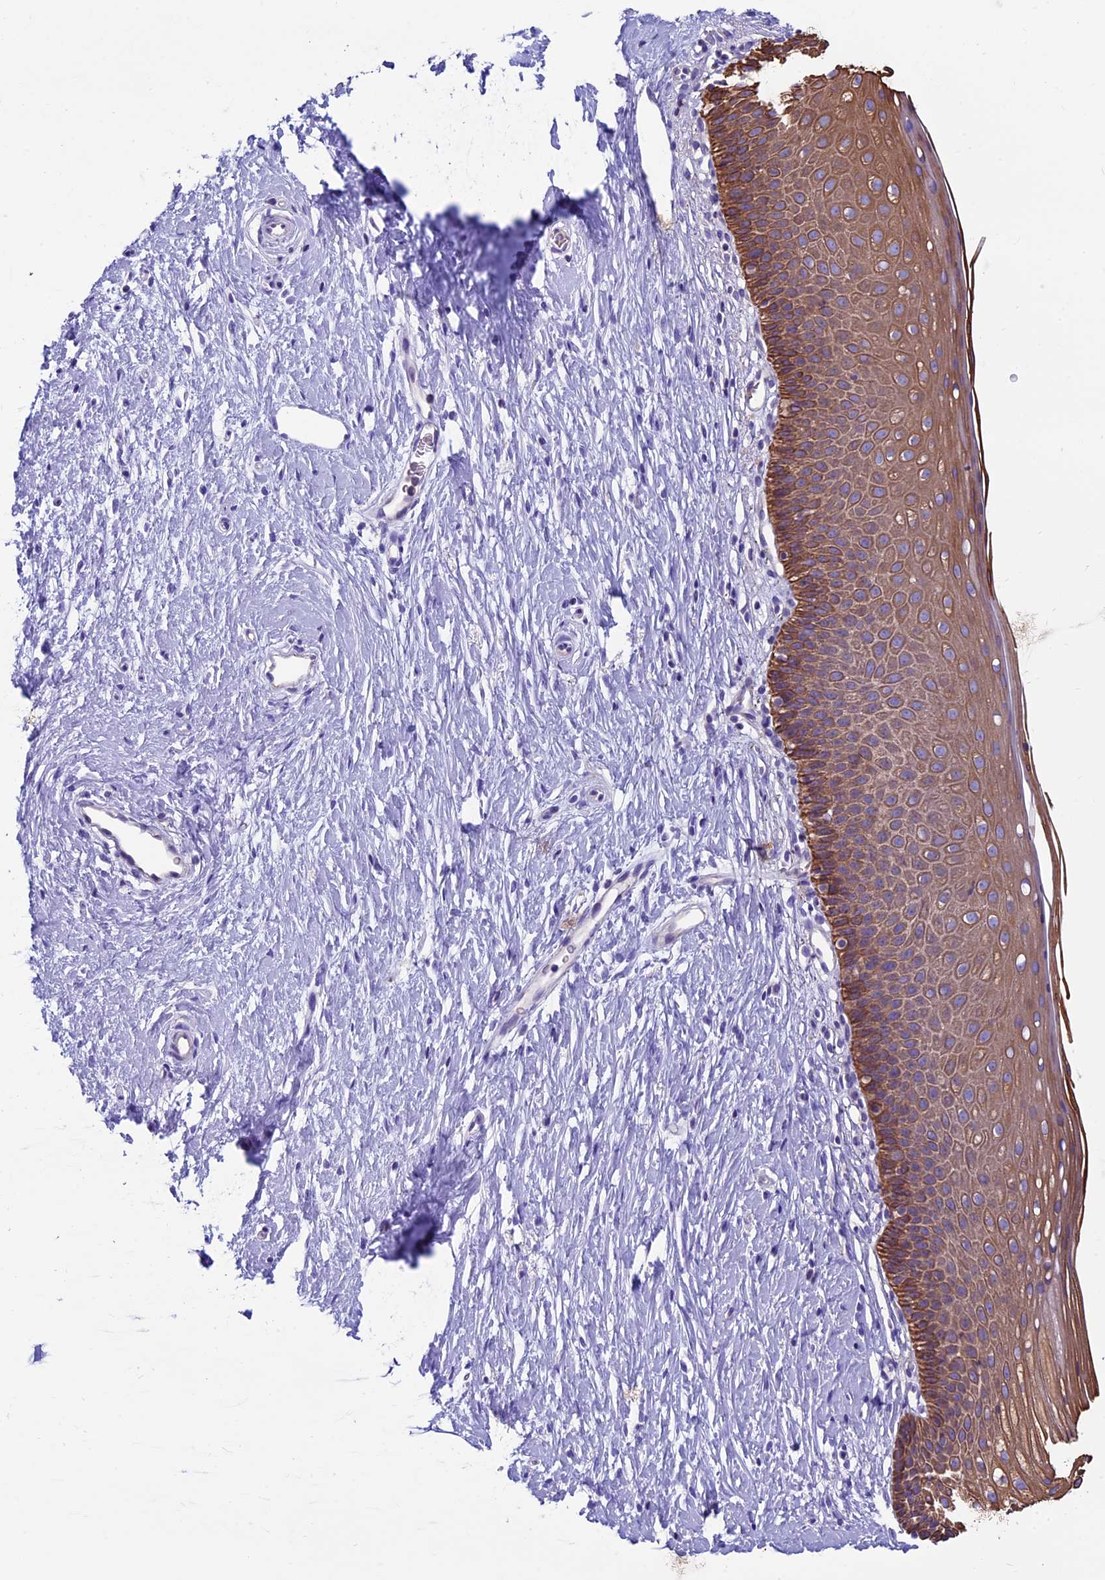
{"staining": {"intensity": "strong", "quantity": ">75%", "location": "cytoplasmic/membranous"}, "tissue": "cervix", "cell_type": "Glandular cells", "image_type": "normal", "snomed": [{"axis": "morphology", "description": "Normal tissue, NOS"}, {"axis": "topography", "description": "Cervix"}], "caption": "The photomicrograph reveals a brown stain indicating the presence of a protein in the cytoplasmic/membranous of glandular cells in cervix. (IHC, brightfield microscopy, high magnification).", "gene": "CDAN1", "patient": {"sex": "female", "age": 36}}